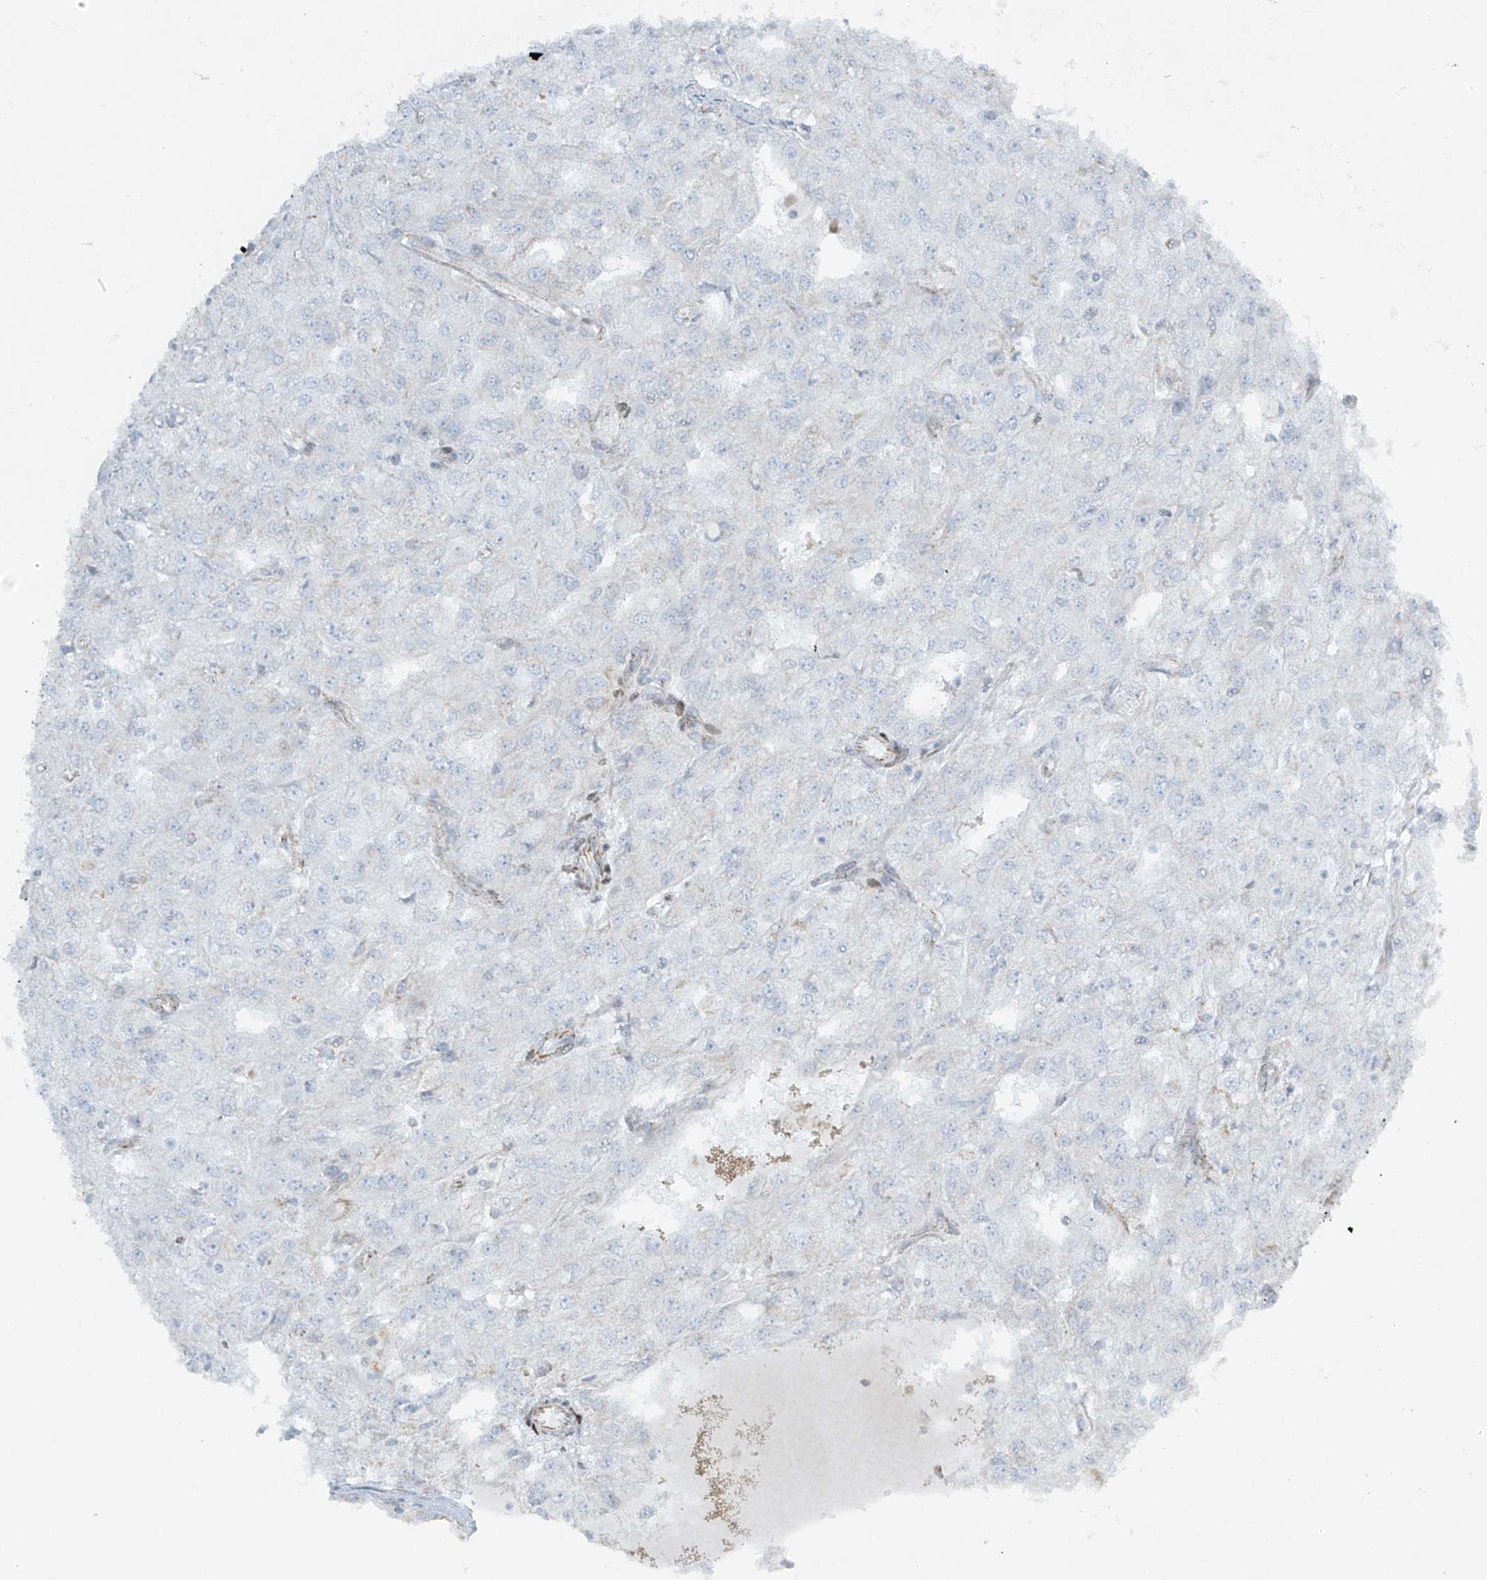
{"staining": {"intensity": "negative", "quantity": "none", "location": "none"}, "tissue": "renal cancer", "cell_type": "Tumor cells", "image_type": "cancer", "snomed": [{"axis": "morphology", "description": "Adenocarcinoma, NOS"}, {"axis": "topography", "description": "Kidney"}], "caption": "Tumor cells are negative for brown protein staining in adenocarcinoma (renal).", "gene": "SMDT1", "patient": {"sex": "female", "age": 54}}